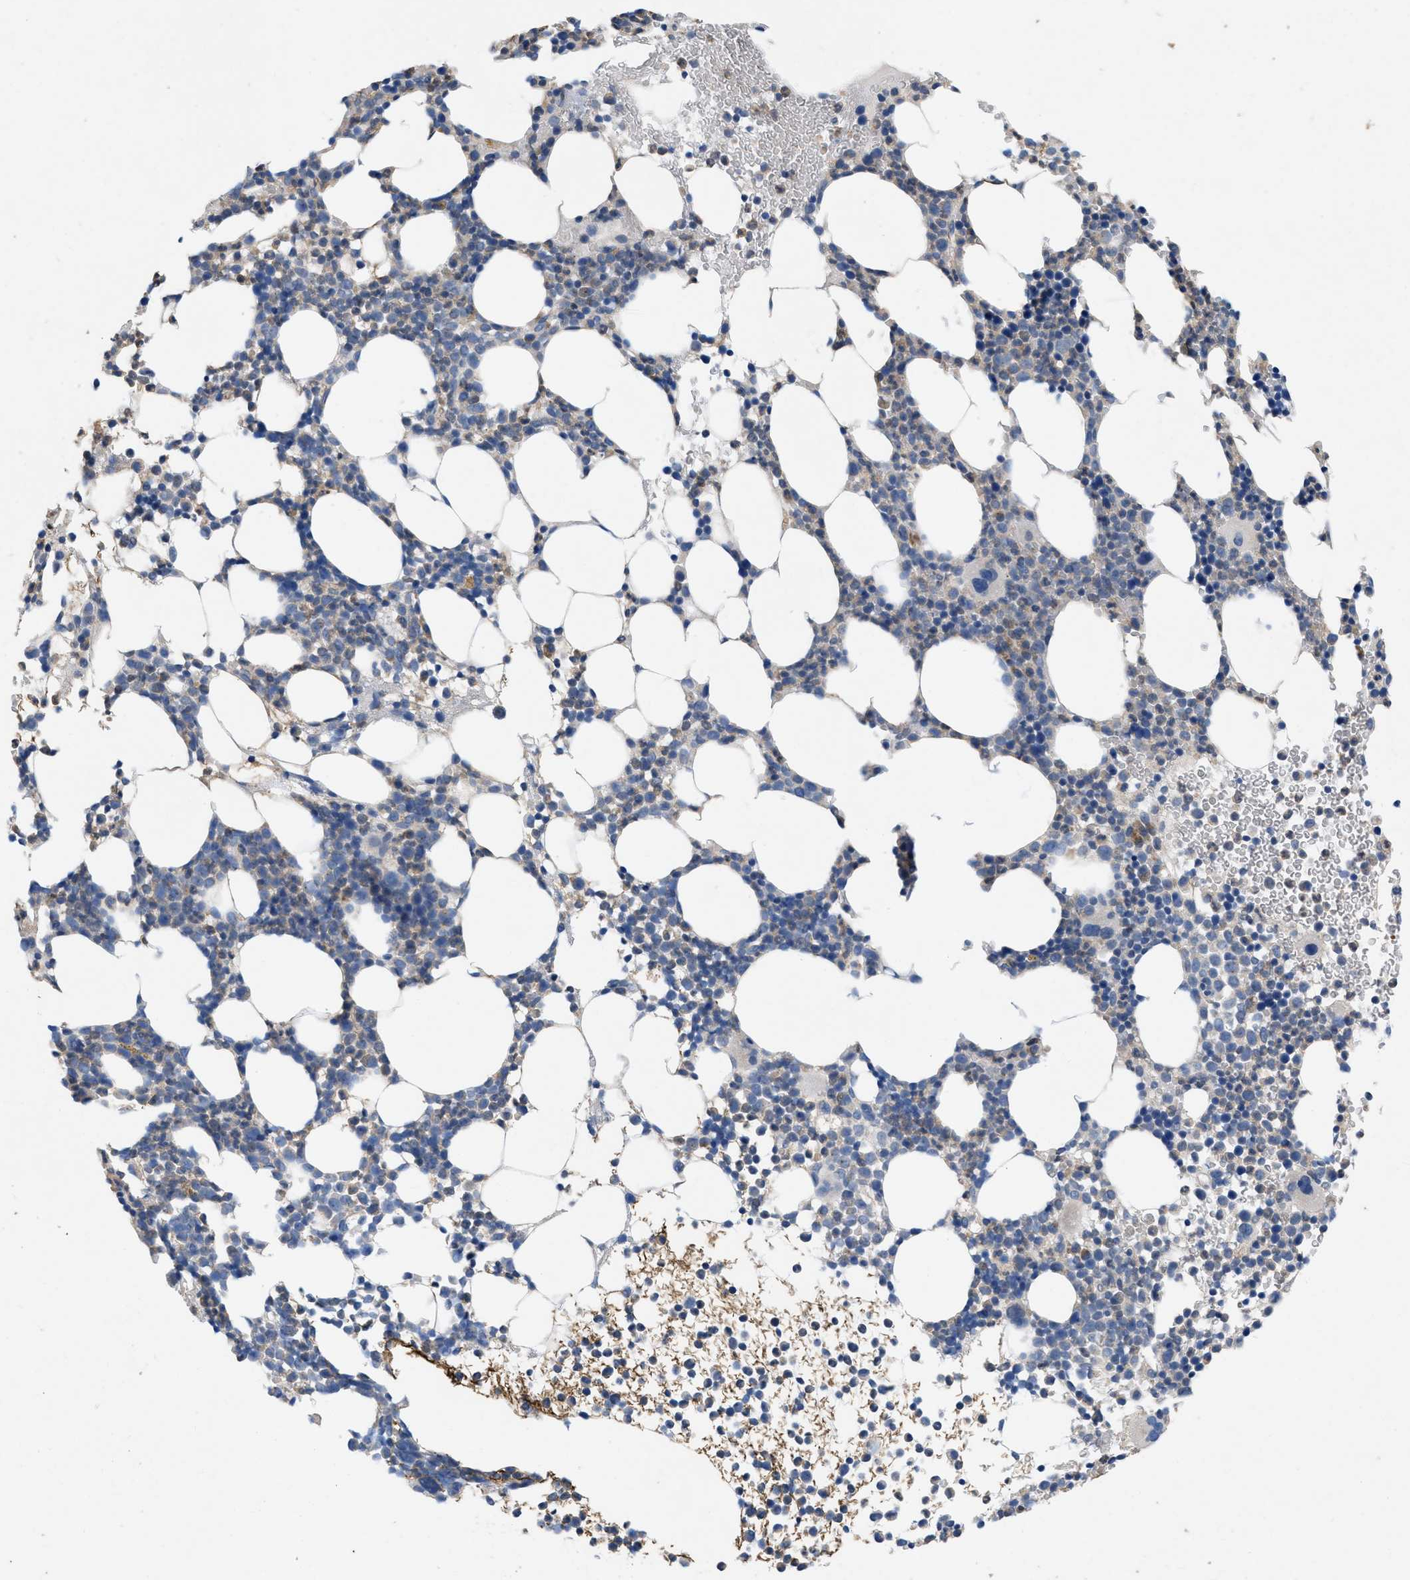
{"staining": {"intensity": "moderate", "quantity": "<25%", "location": "cytoplasmic/membranous"}, "tissue": "bone marrow", "cell_type": "Hematopoietic cells", "image_type": "normal", "snomed": [{"axis": "morphology", "description": "Normal tissue, NOS"}, {"axis": "morphology", "description": "Inflammation, NOS"}, {"axis": "topography", "description": "Bone marrow"}], "caption": "Protein staining exhibits moderate cytoplasmic/membranous positivity in about <25% of hematopoietic cells in unremarkable bone marrow.", "gene": "PLPPR5", "patient": {"sex": "female", "age": 67}}